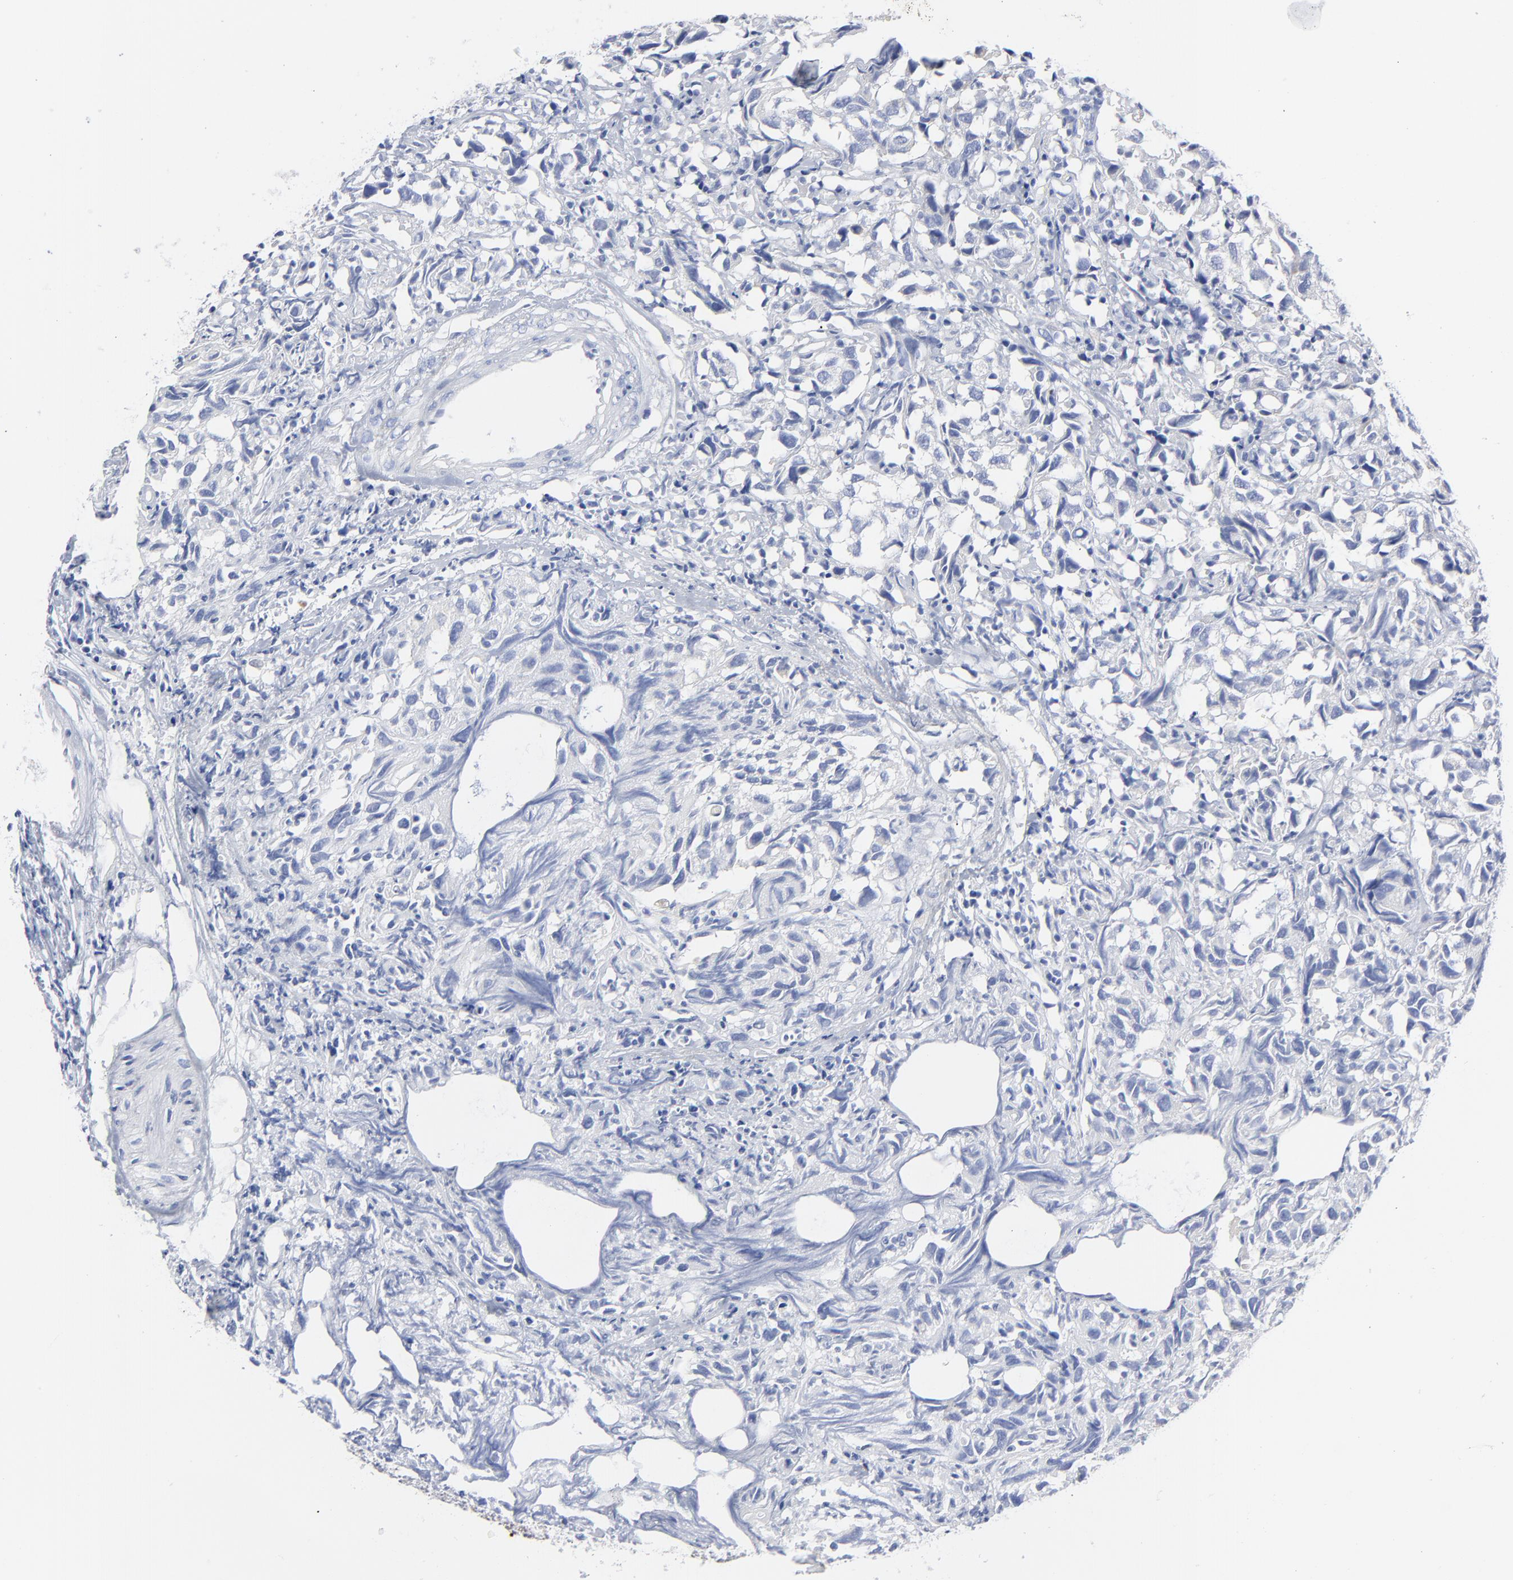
{"staining": {"intensity": "negative", "quantity": "none", "location": "none"}, "tissue": "urothelial cancer", "cell_type": "Tumor cells", "image_type": "cancer", "snomed": [{"axis": "morphology", "description": "Urothelial carcinoma, High grade"}, {"axis": "topography", "description": "Urinary bladder"}], "caption": "A photomicrograph of human urothelial cancer is negative for staining in tumor cells.", "gene": "STAT2", "patient": {"sex": "female", "age": 75}}